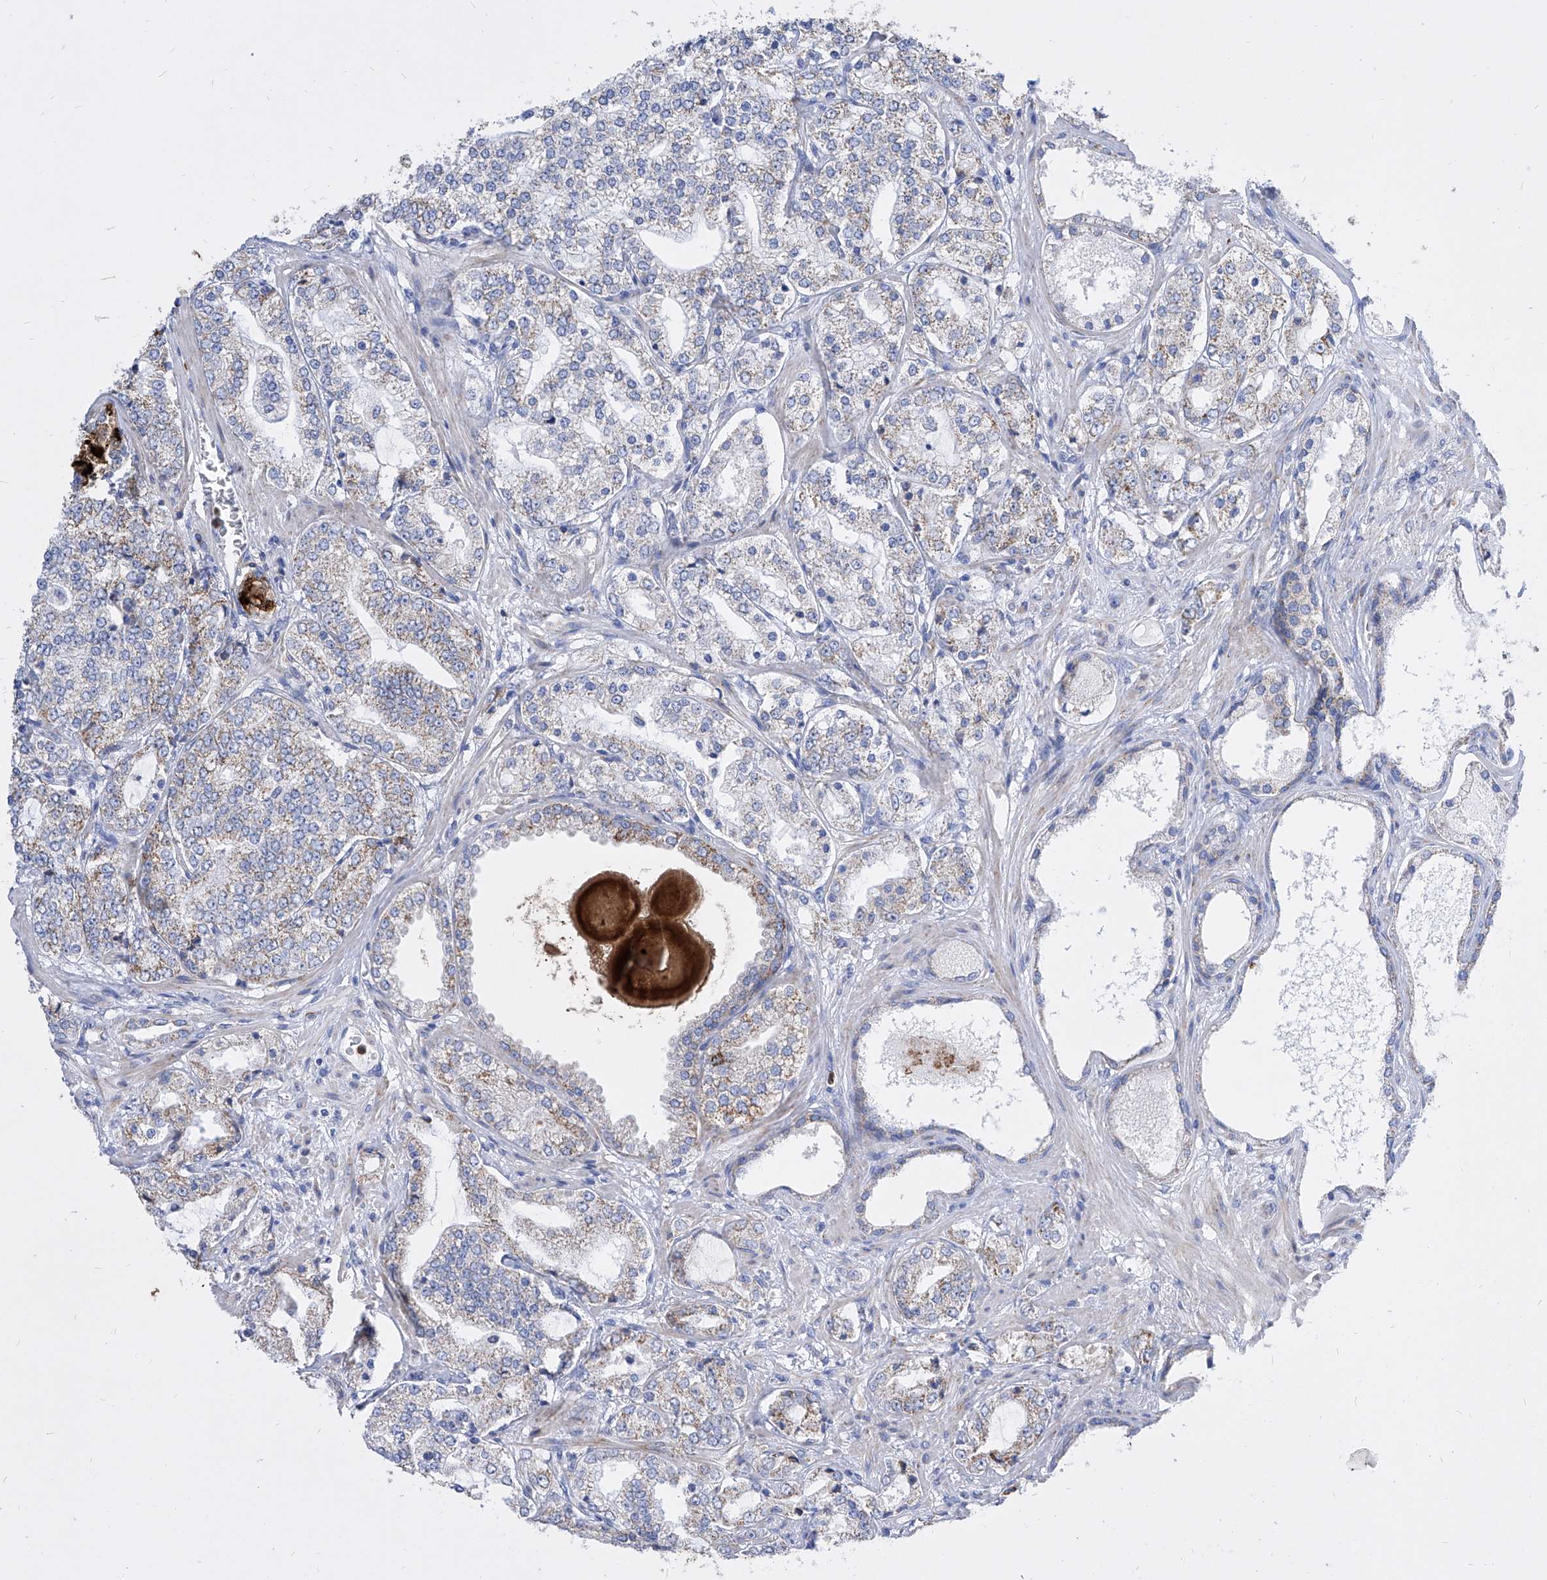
{"staining": {"intensity": "moderate", "quantity": "25%-75%", "location": "cytoplasmic/membranous"}, "tissue": "prostate cancer", "cell_type": "Tumor cells", "image_type": "cancer", "snomed": [{"axis": "morphology", "description": "Adenocarcinoma, High grade"}, {"axis": "topography", "description": "Prostate"}], "caption": "Protein staining of prostate cancer tissue displays moderate cytoplasmic/membranous positivity in about 25%-75% of tumor cells. Nuclei are stained in blue.", "gene": "COQ3", "patient": {"sex": "male", "age": 64}}